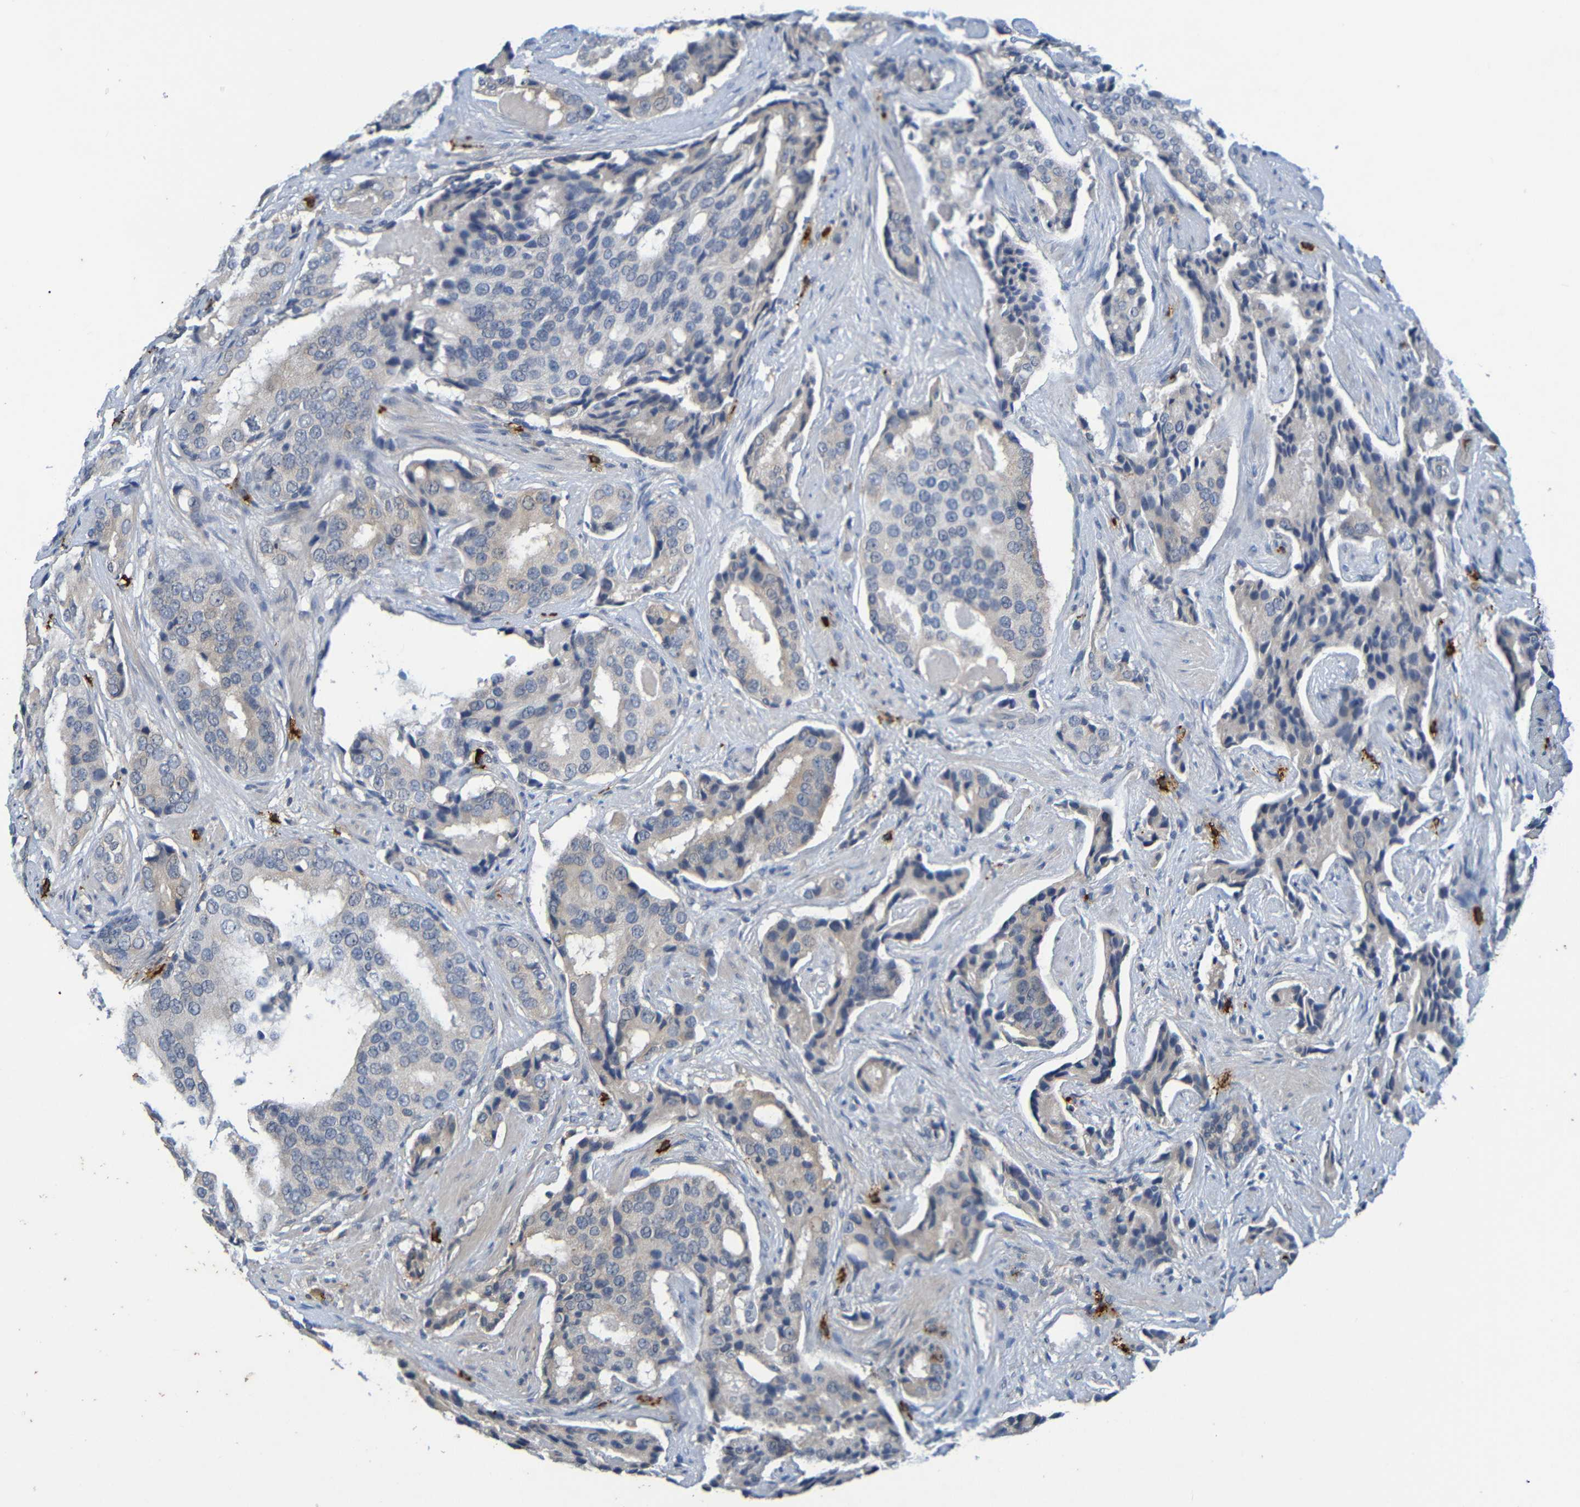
{"staining": {"intensity": "negative", "quantity": "none", "location": "none"}, "tissue": "prostate cancer", "cell_type": "Tumor cells", "image_type": "cancer", "snomed": [{"axis": "morphology", "description": "Adenocarcinoma, High grade"}, {"axis": "topography", "description": "Prostate"}], "caption": "Tumor cells are negative for protein expression in human prostate cancer (adenocarcinoma (high-grade)).", "gene": "C3AR1", "patient": {"sex": "male", "age": 58}}